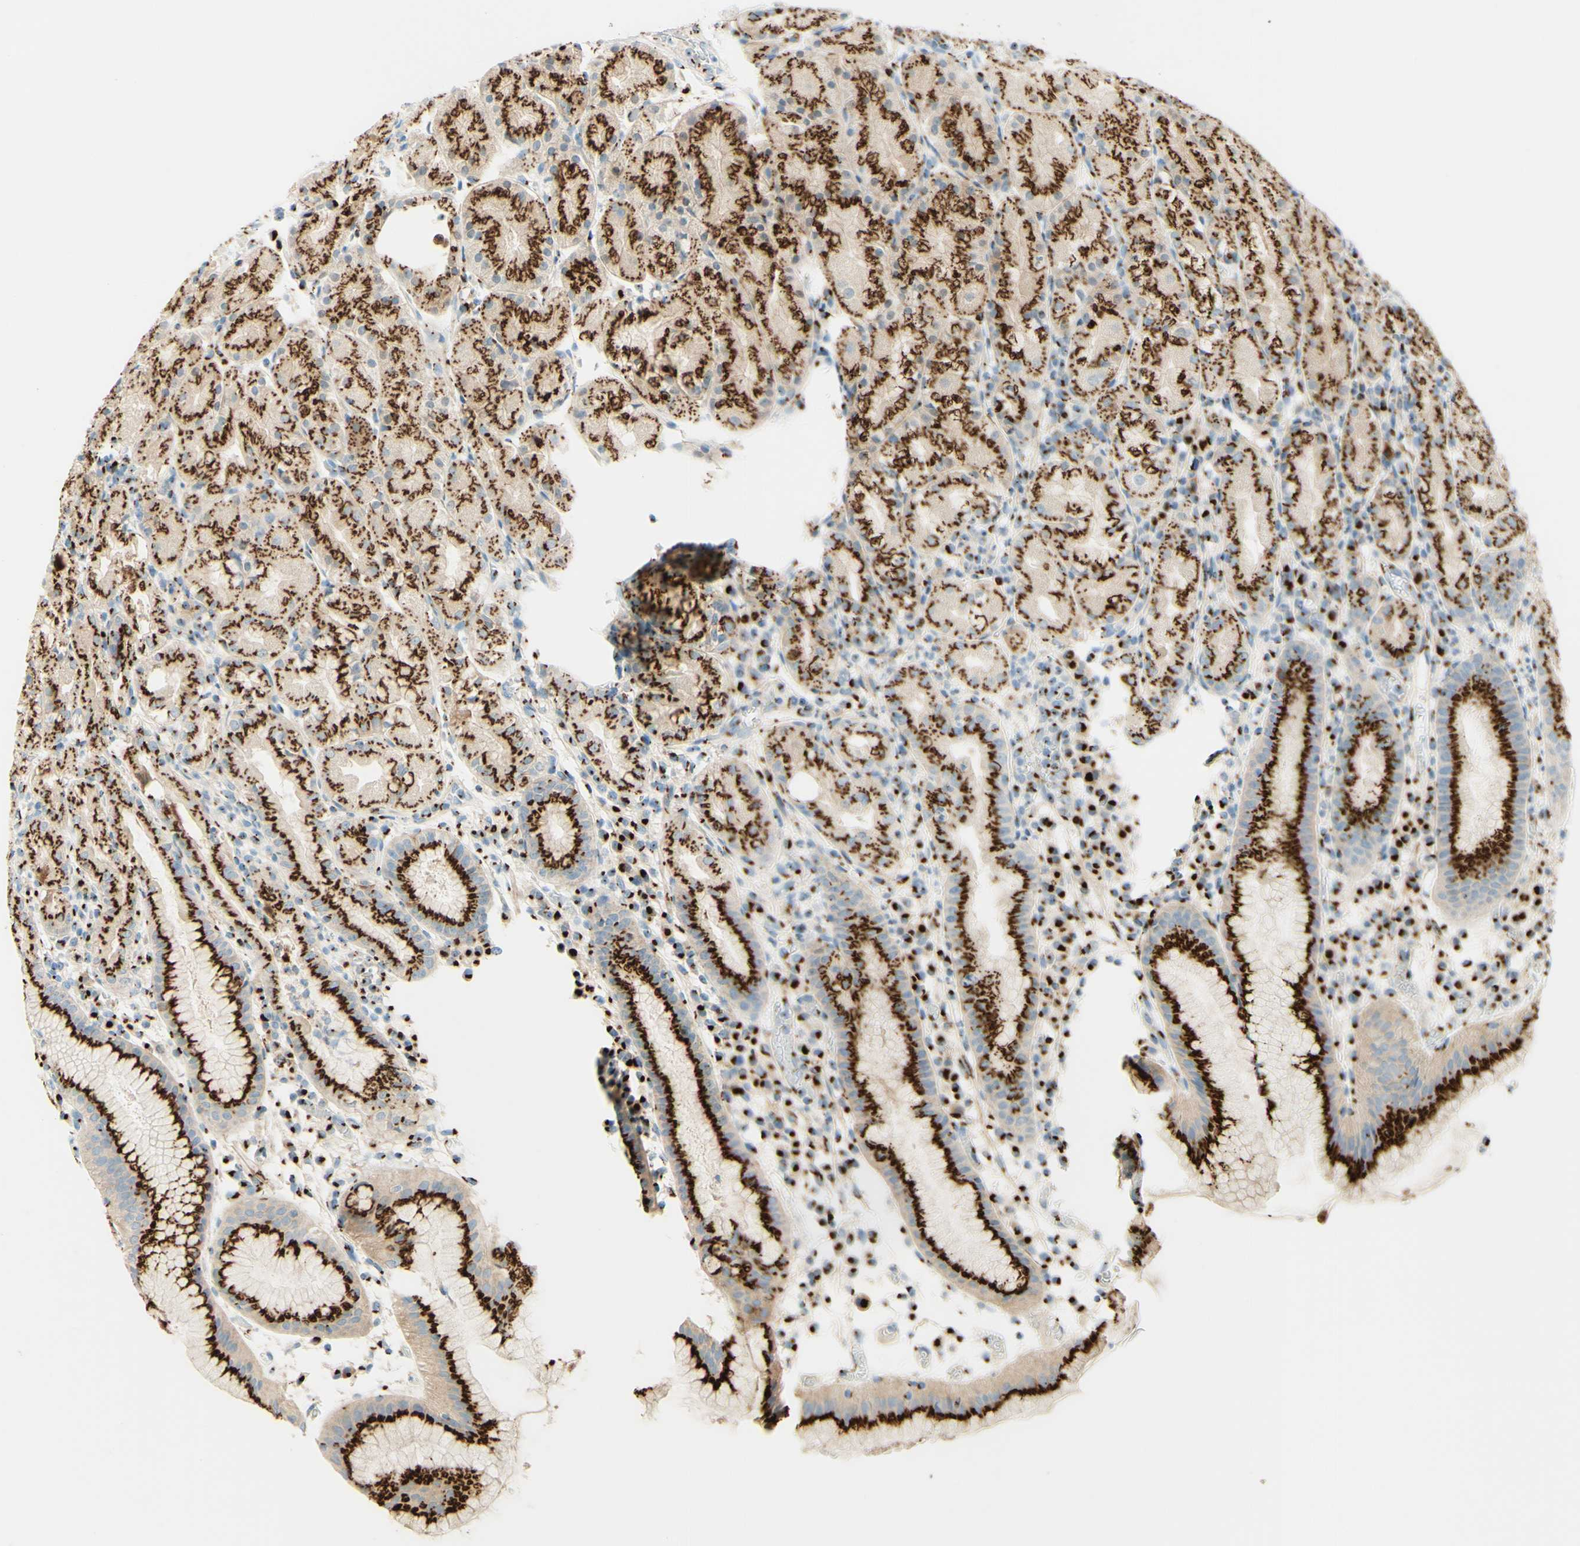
{"staining": {"intensity": "strong", "quantity": ">75%", "location": "cytoplasmic/membranous"}, "tissue": "stomach", "cell_type": "Glandular cells", "image_type": "normal", "snomed": [{"axis": "morphology", "description": "Normal tissue, NOS"}, {"axis": "topography", "description": "Stomach"}, {"axis": "topography", "description": "Stomach, lower"}], "caption": "Immunohistochemical staining of unremarkable stomach displays >75% levels of strong cytoplasmic/membranous protein staining in about >75% of glandular cells. The staining was performed using DAB (3,3'-diaminobenzidine) to visualize the protein expression in brown, while the nuclei were stained in blue with hematoxylin (Magnification: 20x).", "gene": "GOLGB1", "patient": {"sex": "female", "age": 75}}